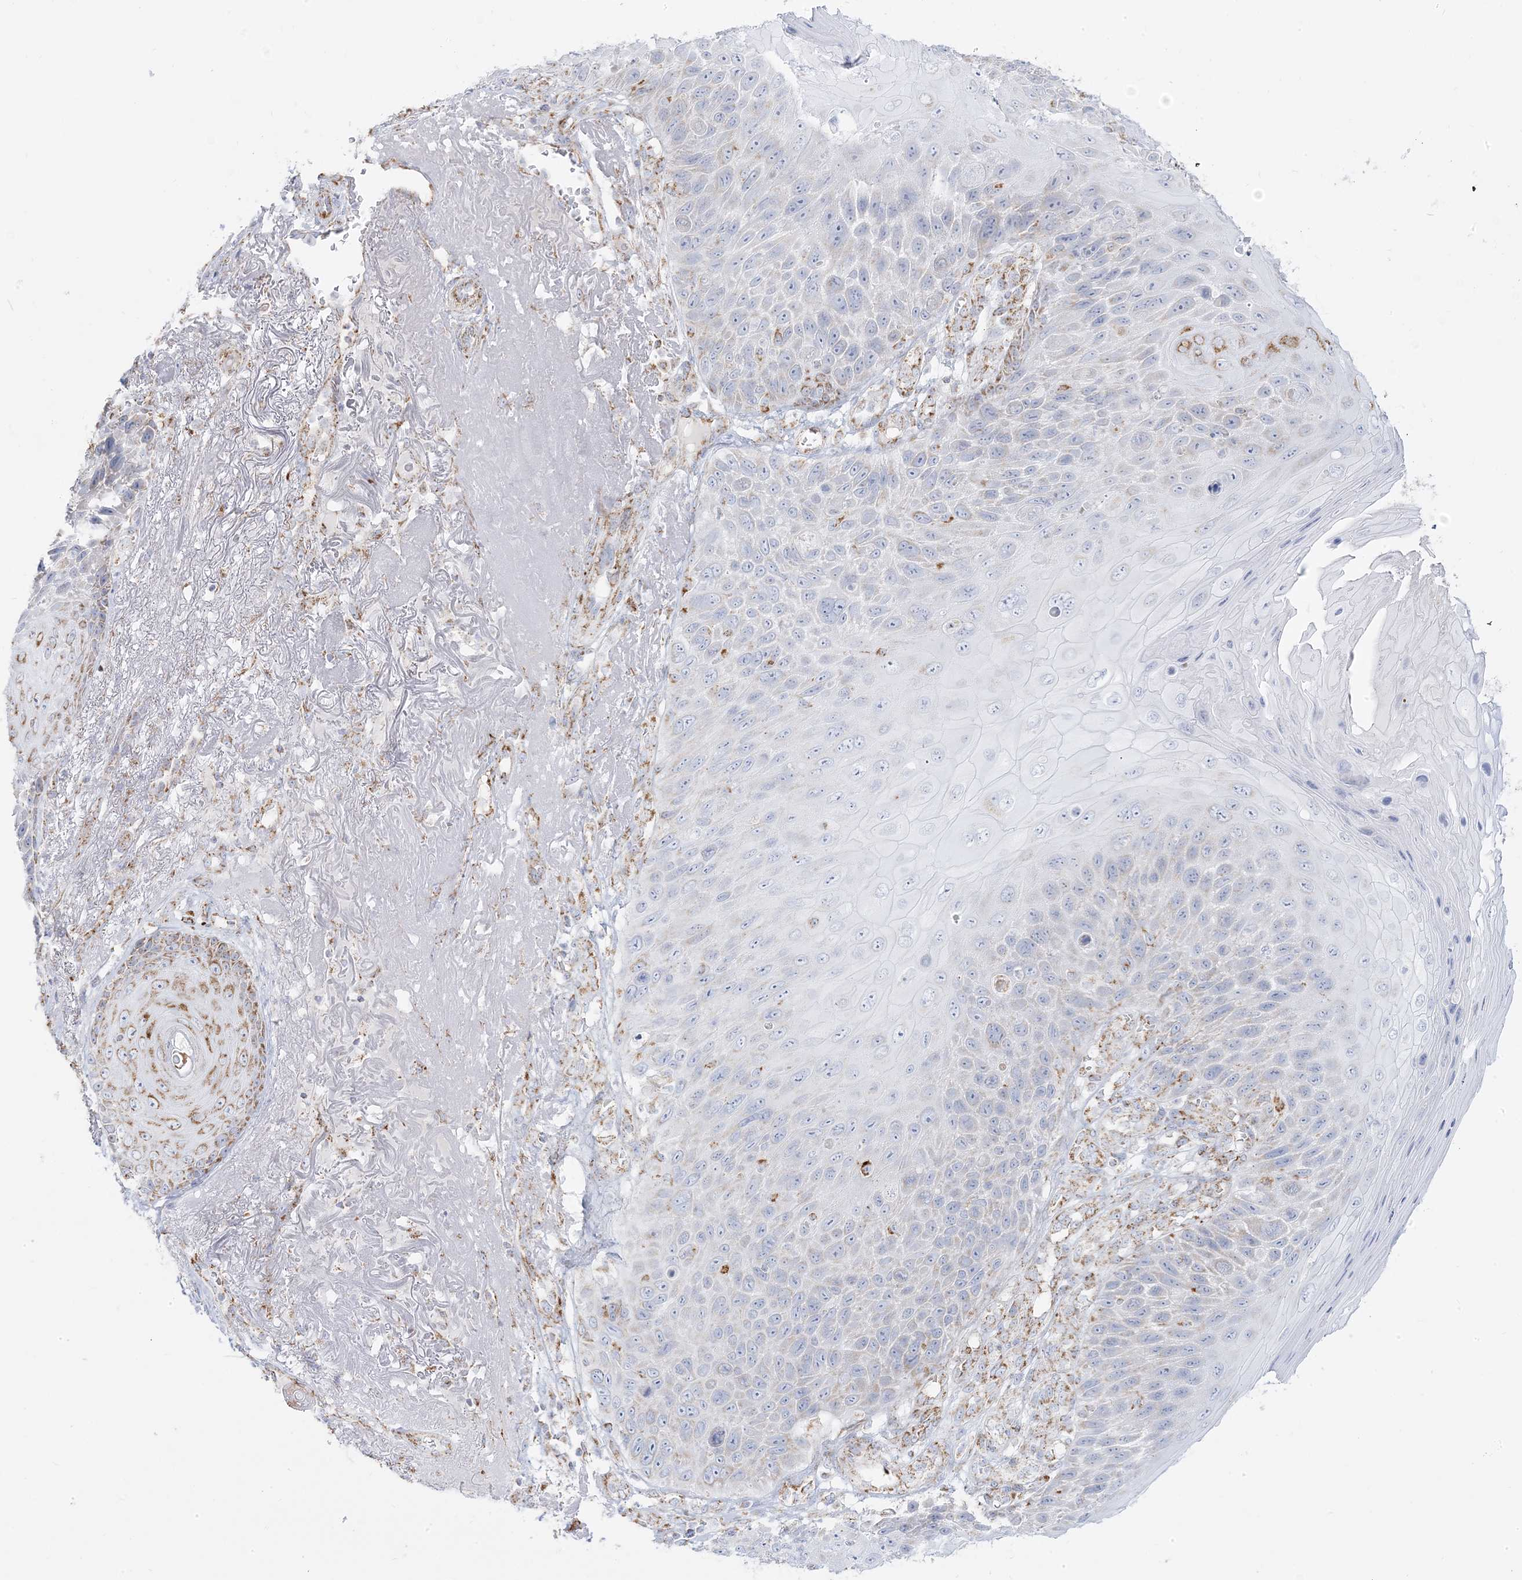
{"staining": {"intensity": "moderate", "quantity": "<25%", "location": "cytoplasmic/membranous"}, "tissue": "skin cancer", "cell_type": "Tumor cells", "image_type": "cancer", "snomed": [{"axis": "morphology", "description": "Squamous cell carcinoma, NOS"}, {"axis": "topography", "description": "Skin"}], "caption": "Brown immunohistochemical staining in squamous cell carcinoma (skin) demonstrates moderate cytoplasmic/membranous expression in approximately <25% of tumor cells. (Brightfield microscopy of DAB IHC at high magnification).", "gene": "PCCB", "patient": {"sex": "female", "age": 88}}